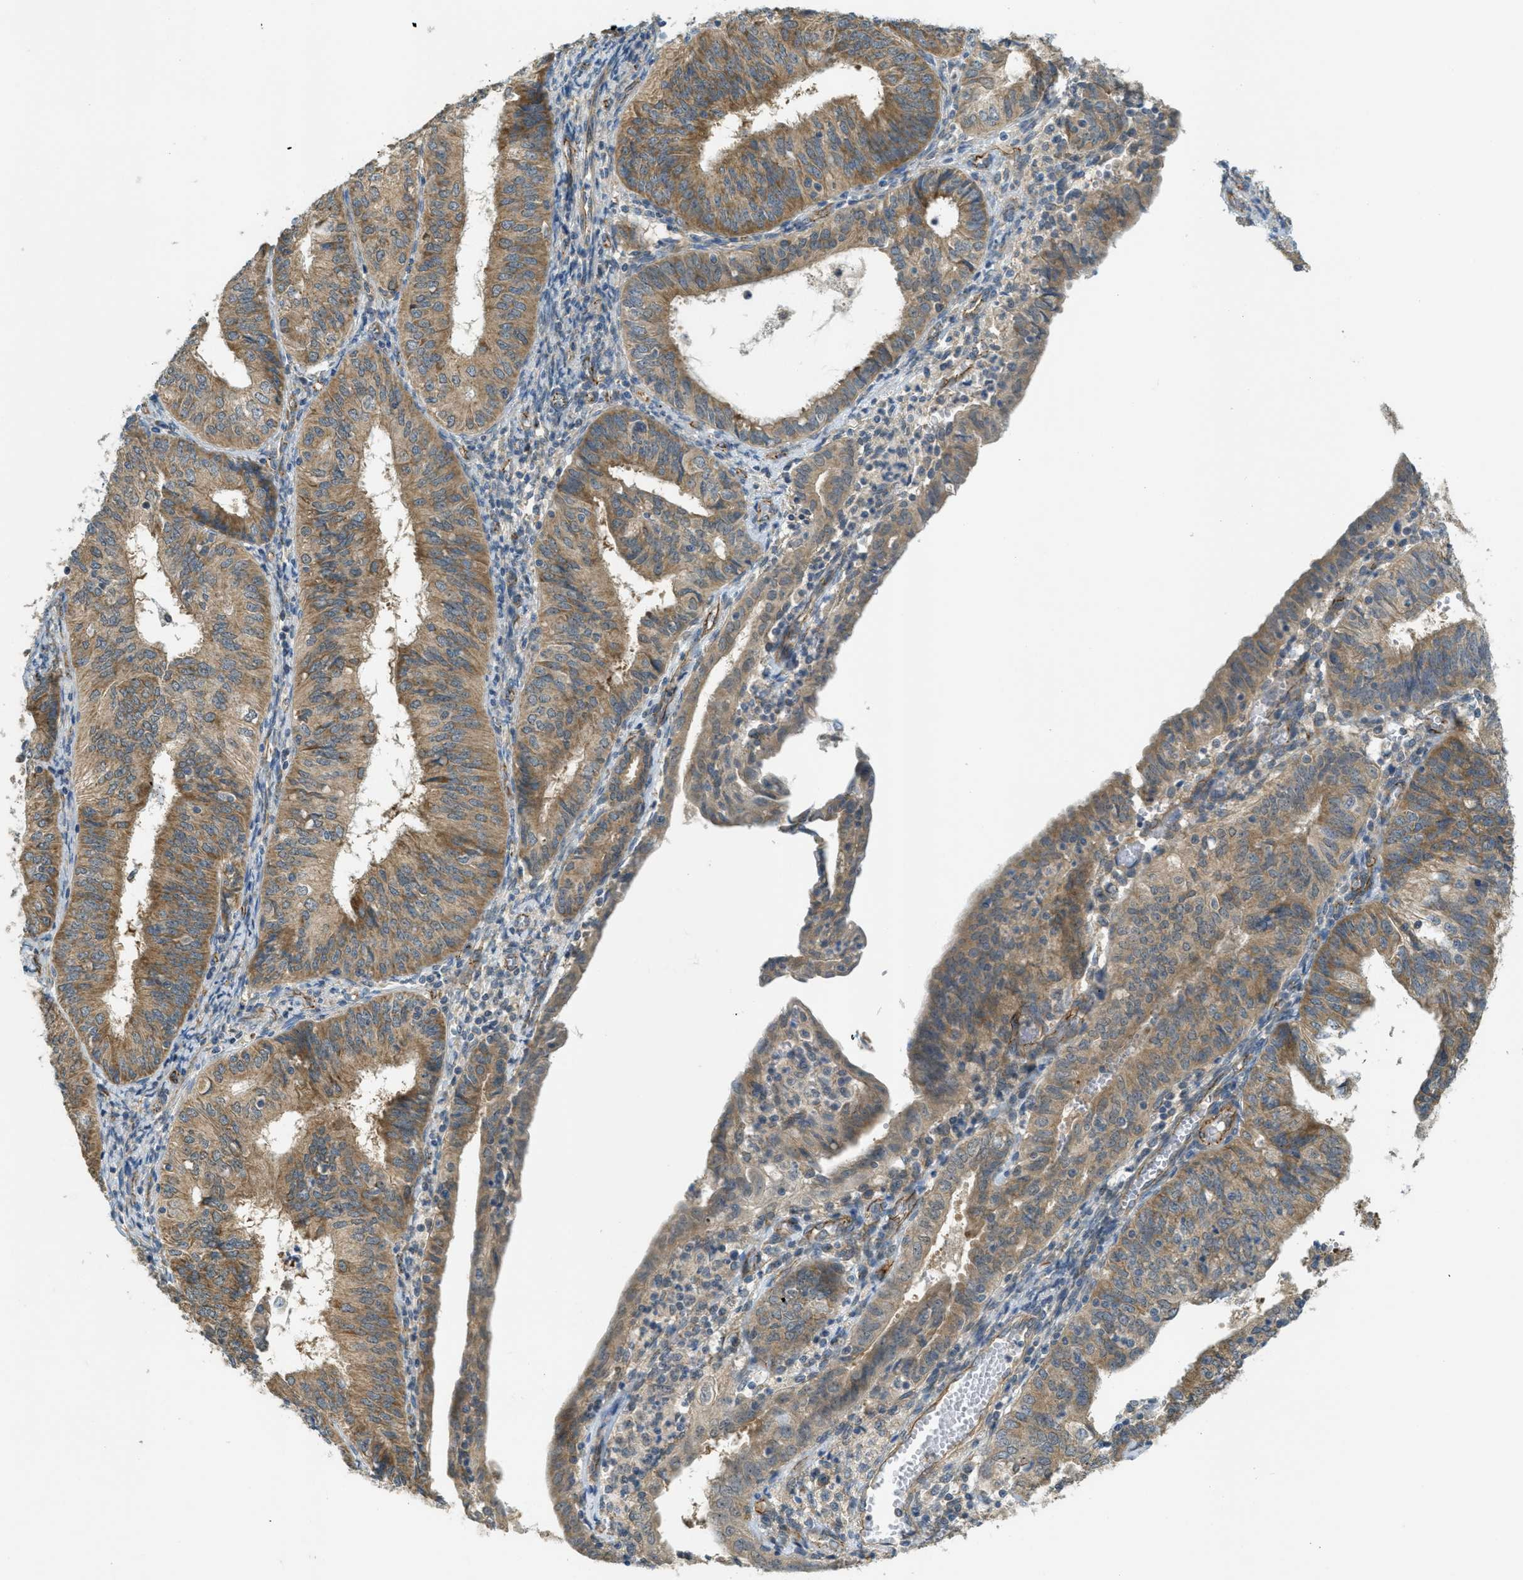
{"staining": {"intensity": "moderate", "quantity": ">75%", "location": "cytoplasmic/membranous"}, "tissue": "endometrial cancer", "cell_type": "Tumor cells", "image_type": "cancer", "snomed": [{"axis": "morphology", "description": "Adenocarcinoma, NOS"}, {"axis": "topography", "description": "Endometrium"}], "caption": "High-magnification brightfield microscopy of endometrial adenocarcinoma stained with DAB (3,3'-diaminobenzidine) (brown) and counterstained with hematoxylin (blue). tumor cells exhibit moderate cytoplasmic/membranous staining is seen in approximately>75% of cells.", "gene": "JCAD", "patient": {"sex": "female", "age": 58}}